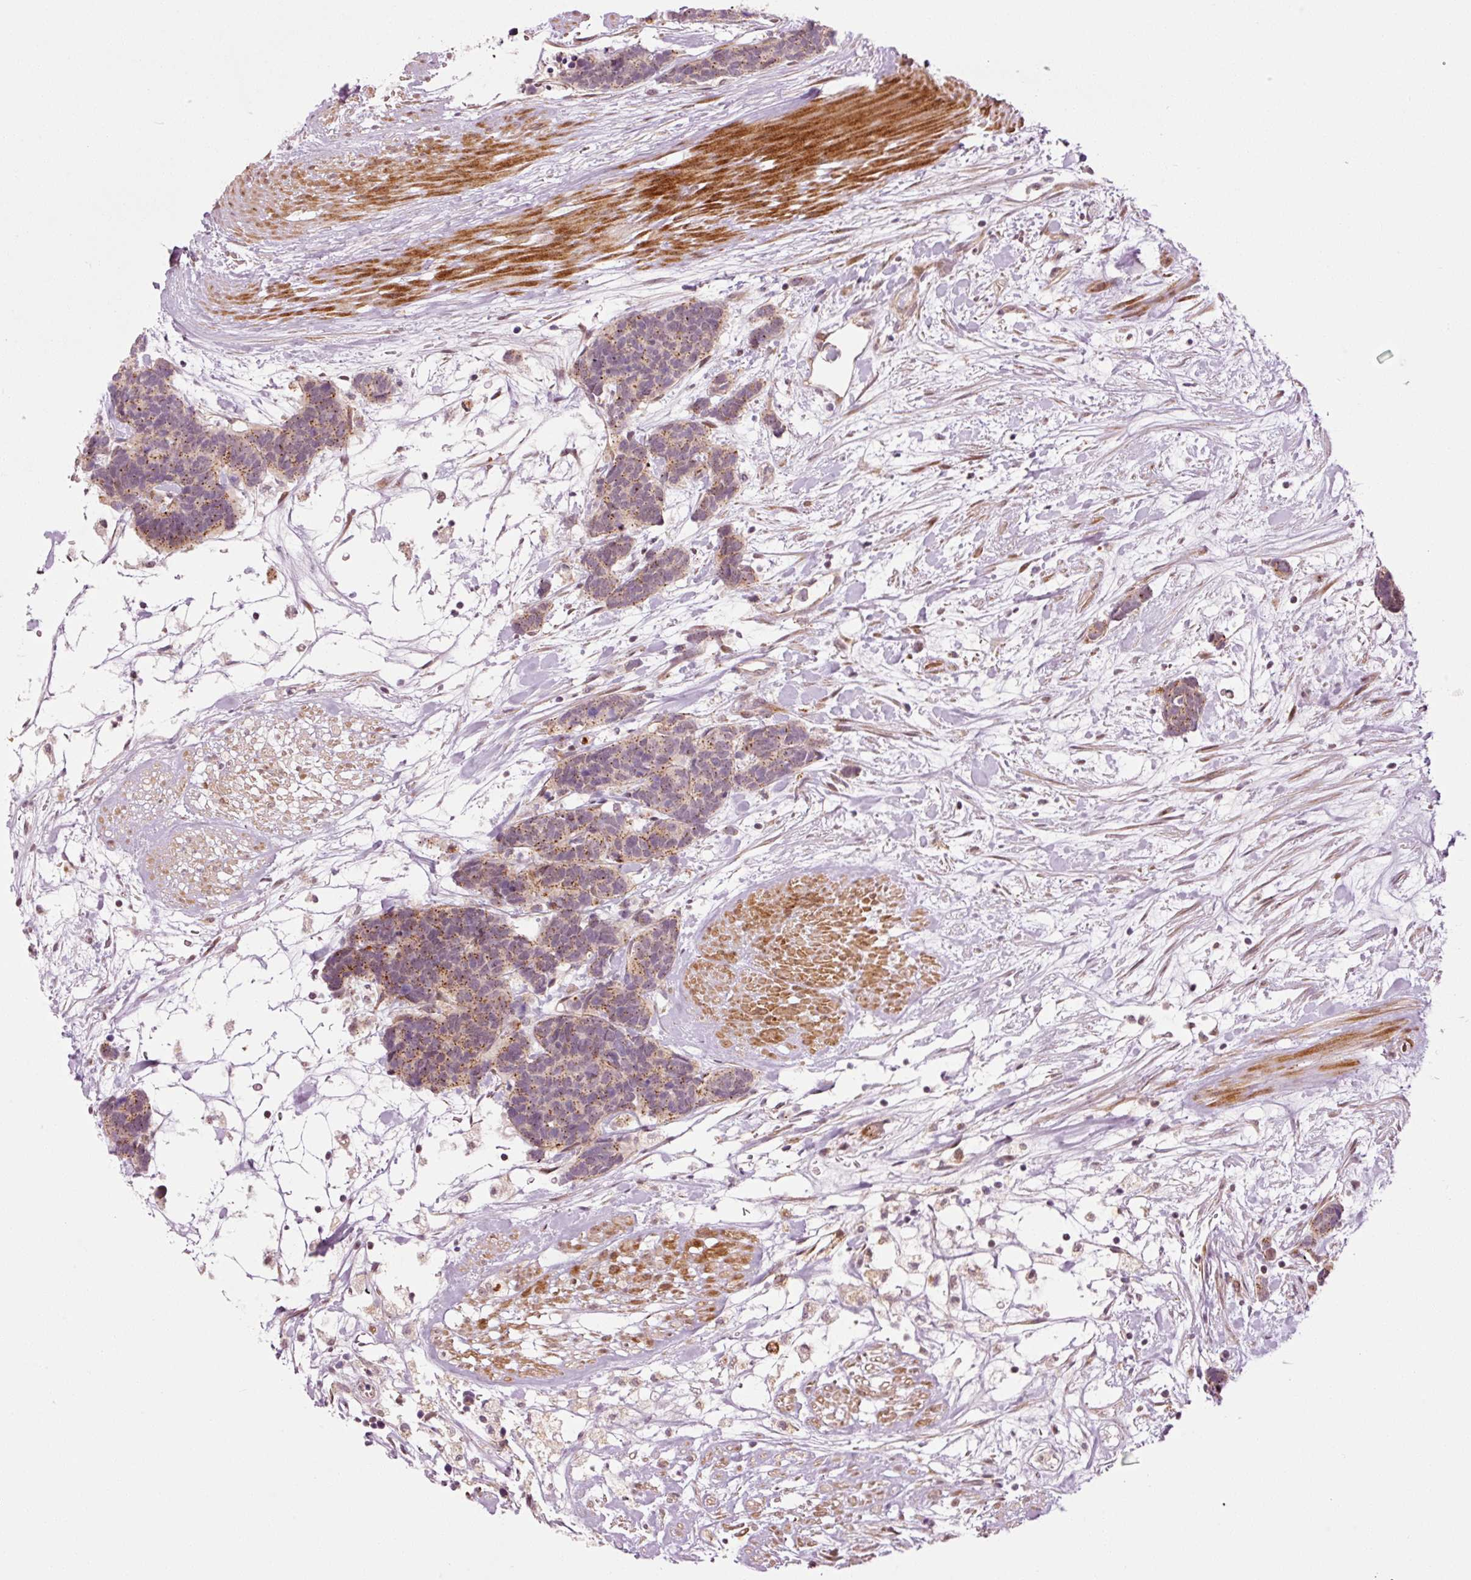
{"staining": {"intensity": "moderate", "quantity": ">75%", "location": "cytoplasmic/membranous"}, "tissue": "carcinoid", "cell_type": "Tumor cells", "image_type": "cancer", "snomed": [{"axis": "morphology", "description": "Carcinoma, NOS"}, {"axis": "morphology", "description": "Carcinoid, malignant, NOS"}, {"axis": "topography", "description": "Urinary bladder"}], "caption": "Carcinoid (malignant) tissue reveals moderate cytoplasmic/membranous staining in approximately >75% of tumor cells", "gene": "ANKRD20A1", "patient": {"sex": "male", "age": 57}}